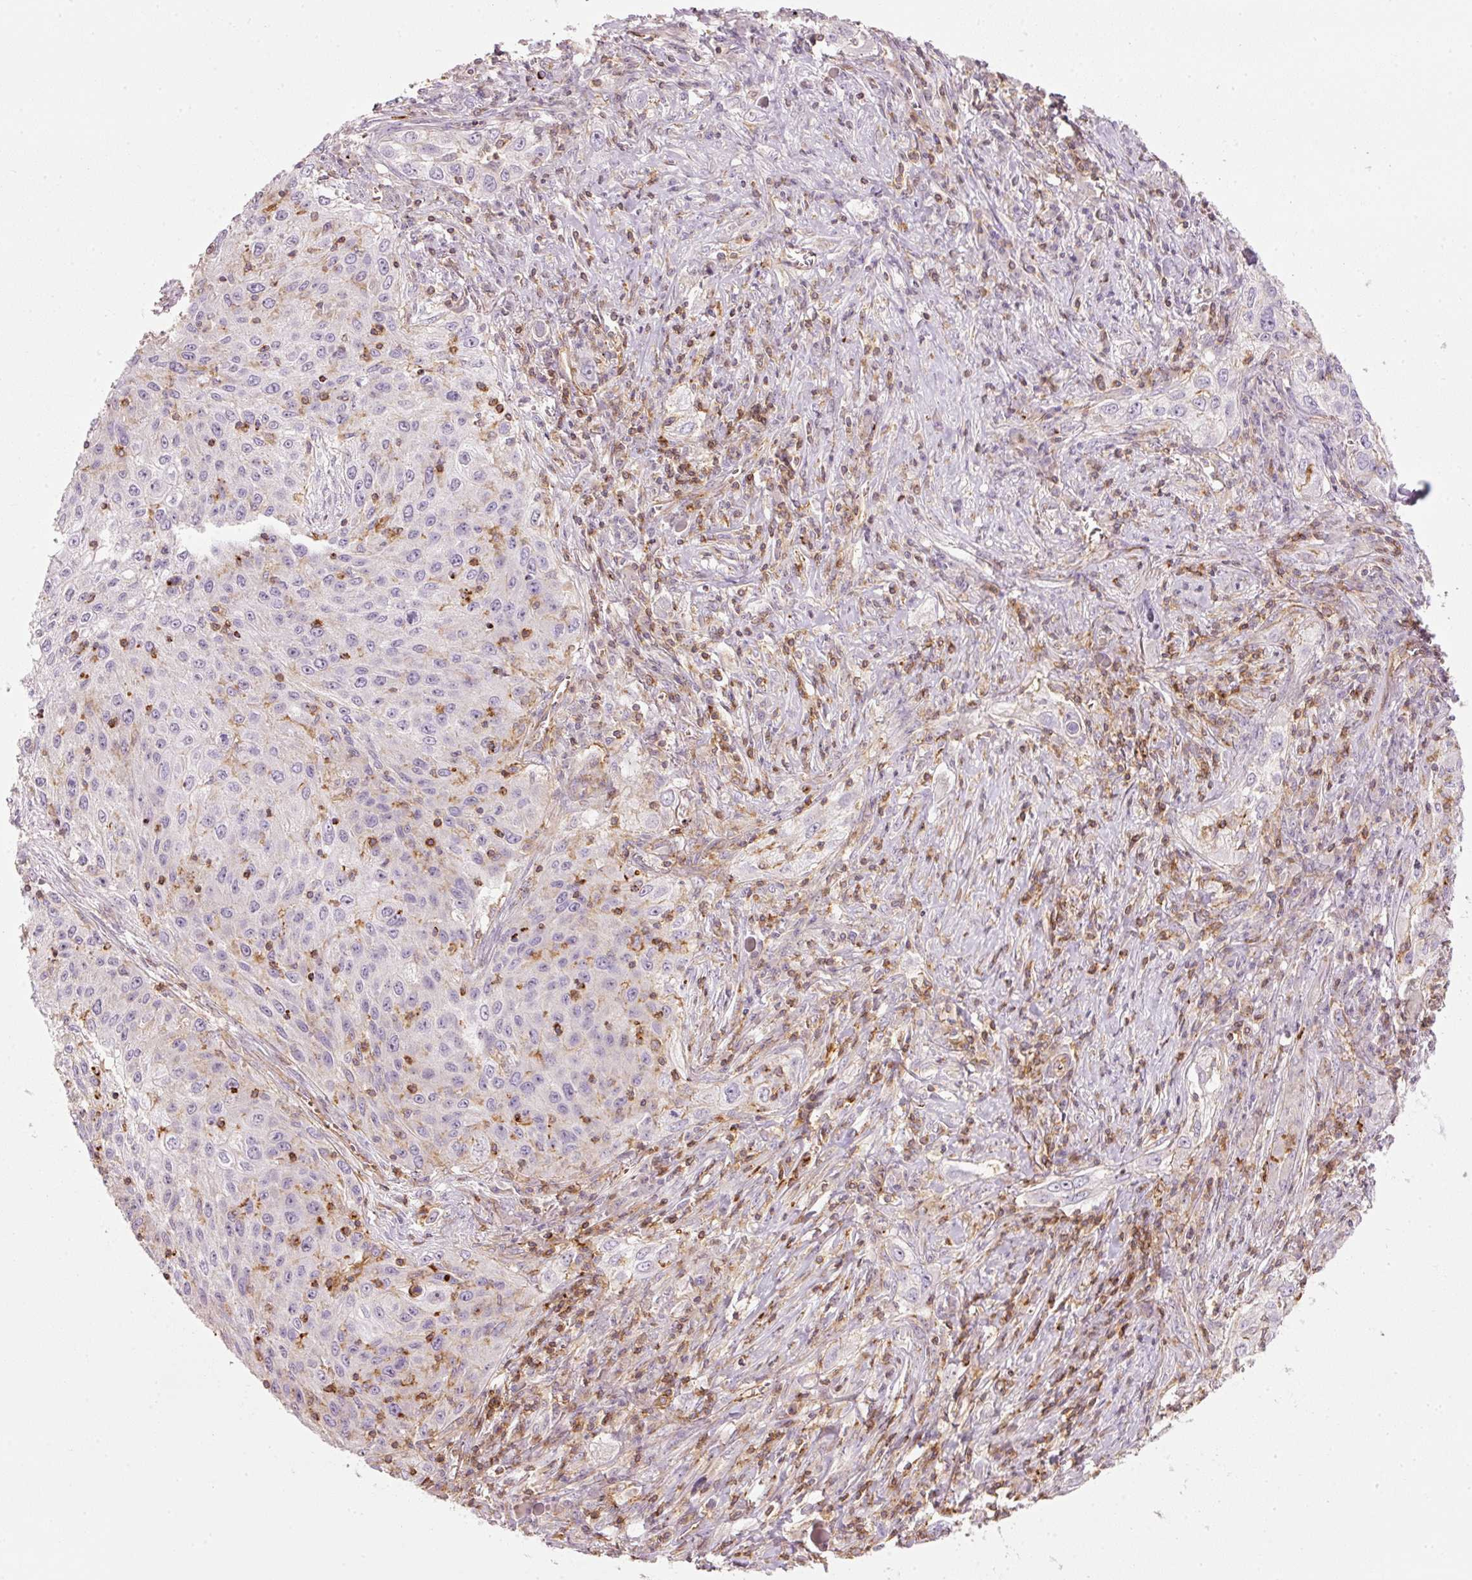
{"staining": {"intensity": "negative", "quantity": "none", "location": "none"}, "tissue": "lung cancer", "cell_type": "Tumor cells", "image_type": "cancer", "snomed": [{"axis": "morphology", "description": "Squamous cell carcinoma, NOS"}, {"axis": "topography", "description": "Lung"}], "caption": "The immunohistochemistry histopathology image has no significant staining in tumor cells of squamous cell carcinoma (lung) tissue. (Brightfield microscopy of DAB IHC at high magnification).", "gene": "SIPA1", "patient": {"sex": "female", "age": 69}}